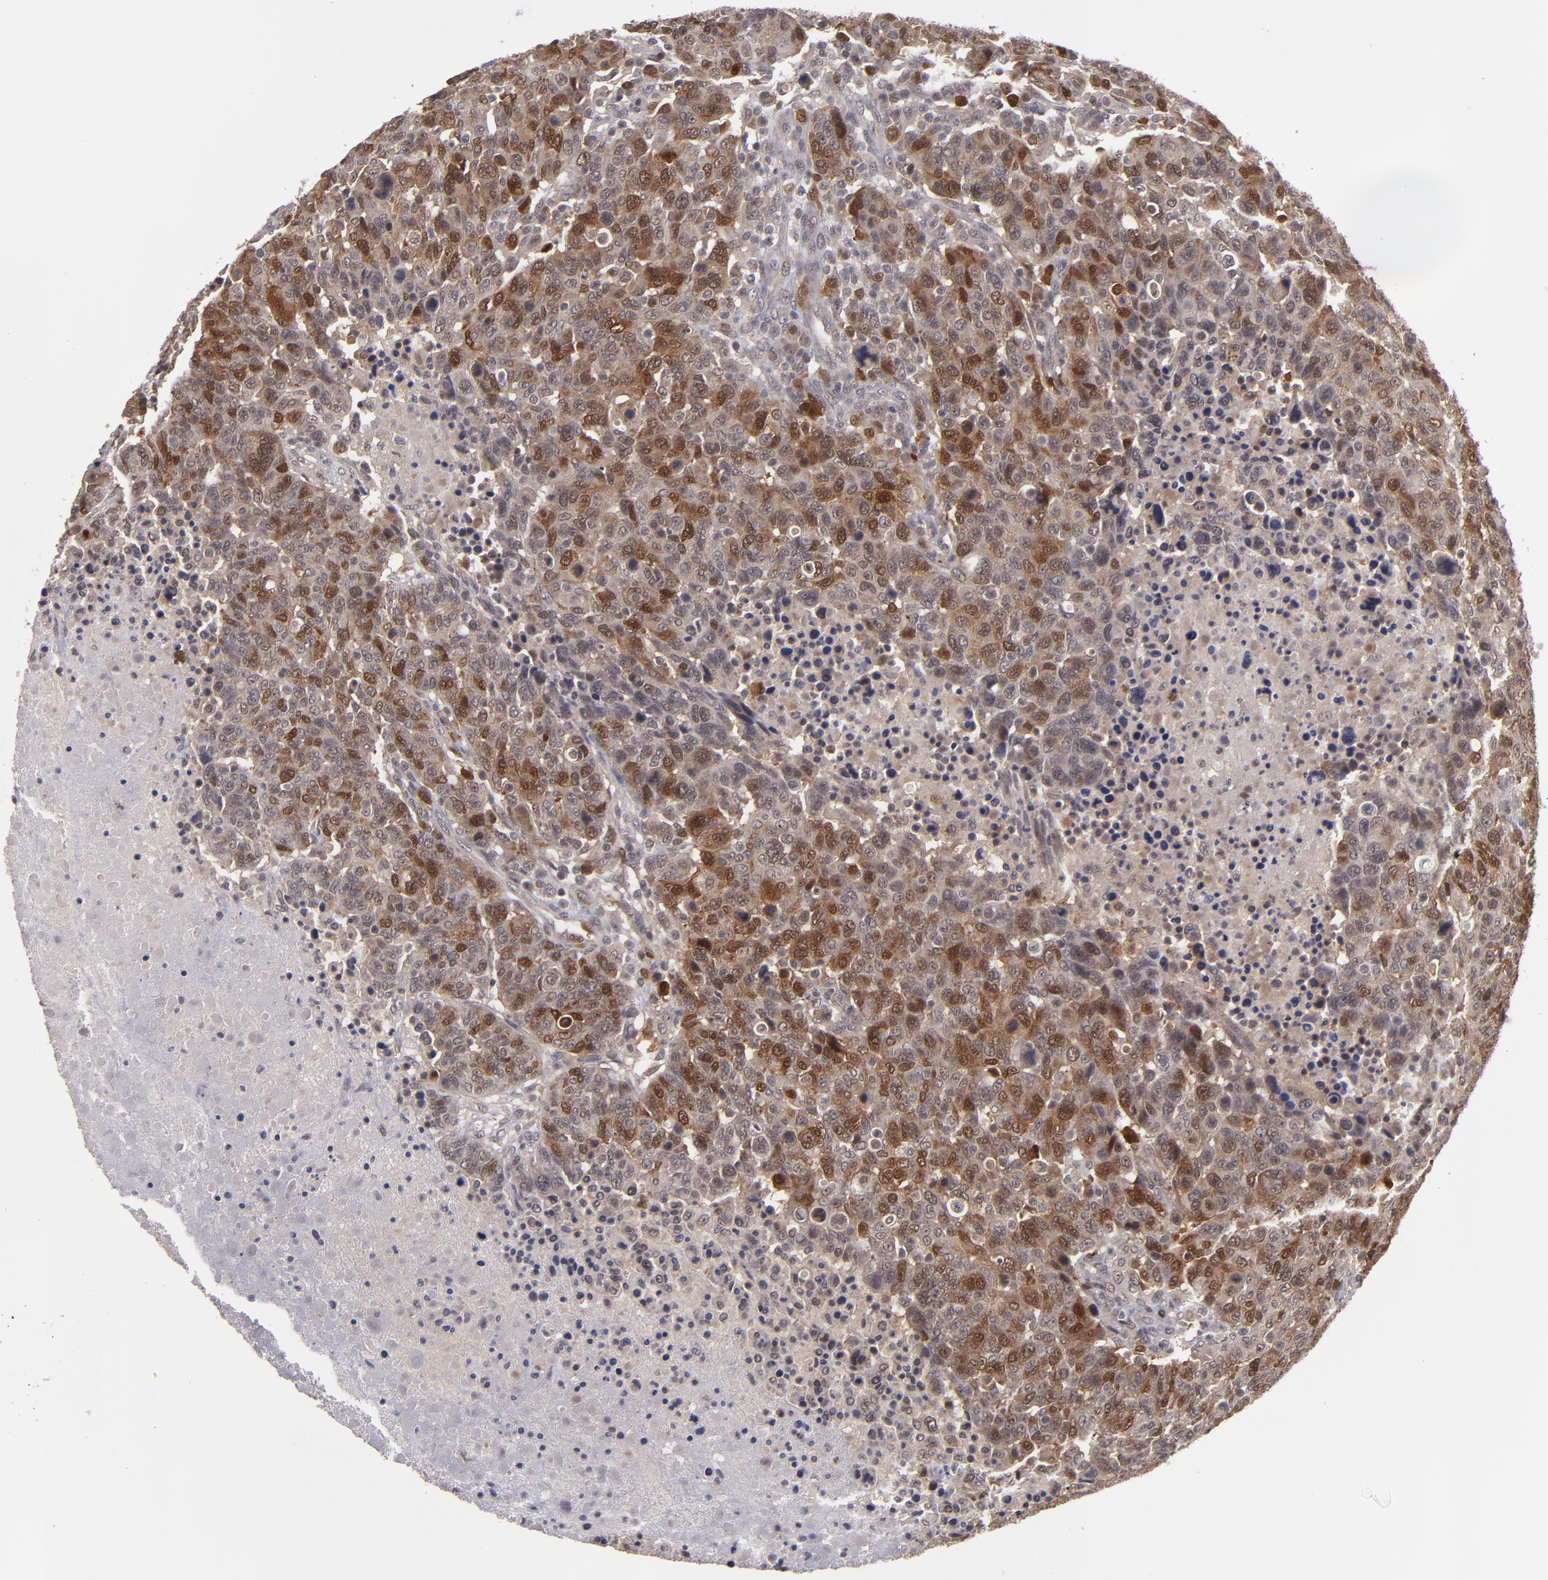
{"staining": {"intensity": "strong", "quantity": ">75%", "location": "cytoplasmic/membranous,nuclear"}, "tissue": "breast cancer", "cell_type": "Tumor cells", "image_type": "cancer", "snomed": [{"axis": "morphology", "description": "Duct carcinoma"}, {"axis": "topography", "description": "Breast"}], "caption": "Breast infiltrating ductal carcinoma stained for a protein (brown) exhibits strong cytoplasmic/membranous and nuclear positive expression in approximately >75% of tumor cells.", "gene": "TYMS", "patient": {"sex": "female", "age": 37}}